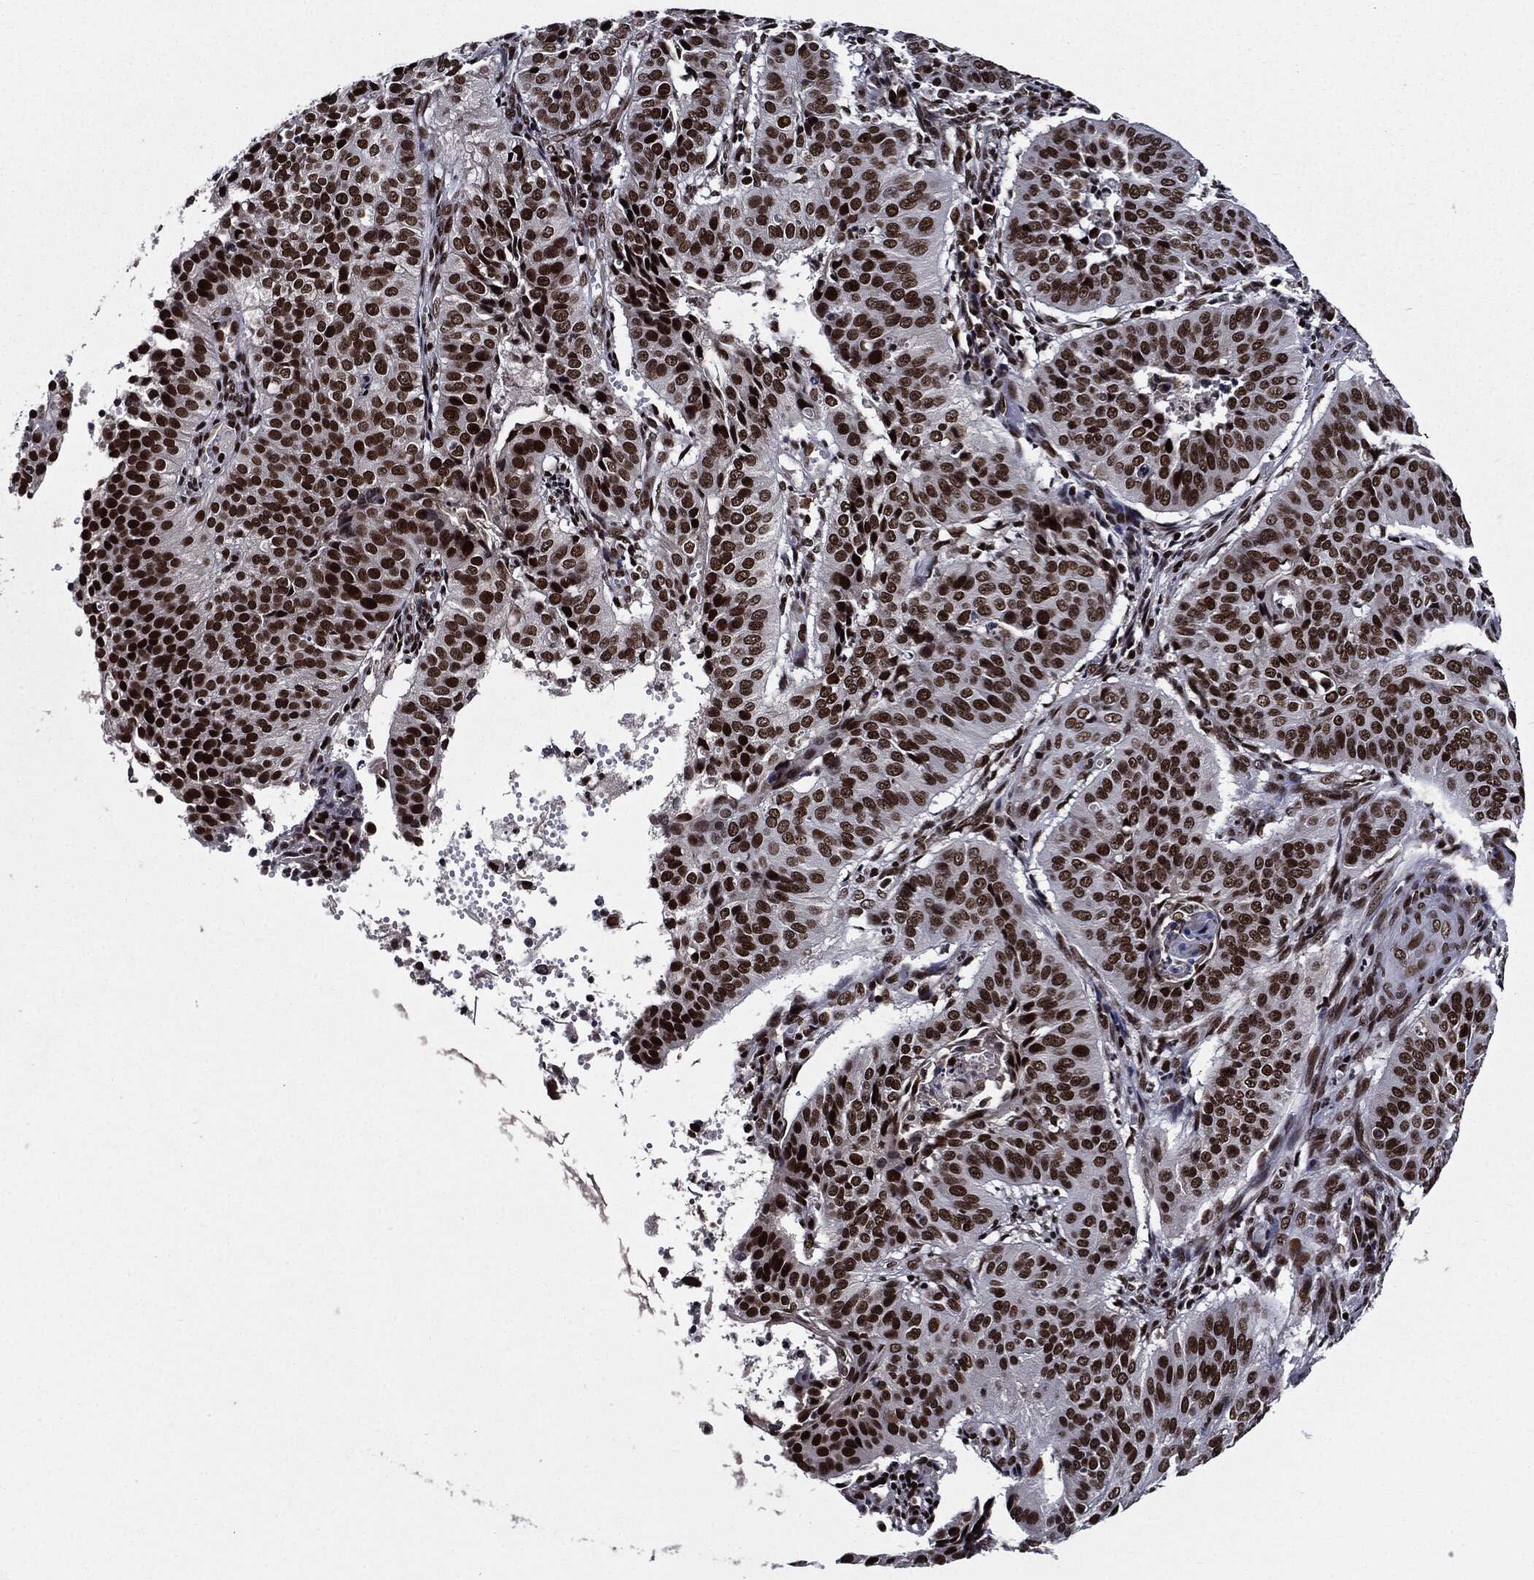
{"staining": {"intensity": "strong", "quantity": ">75%", "location": "nuclear"}, "tissue": "cervical cancer", "cell_type": "Tumor cells", "image_type": "cancer", "snomed": [{"axis": "morphology", "description": "Normal tissue, NOS"}, {"axis": "morphology", "description": "Squamous cell carcinoma, NOS"}, {"axis": "topography", "description": "Cervix"}], "caption": "Tumor cells display strong nuclear staining in about >75% of cells in squamous cell carcinoma (cervical).", "gene": "ZFP91", "patient": {"sex": "female", "age": 39}}